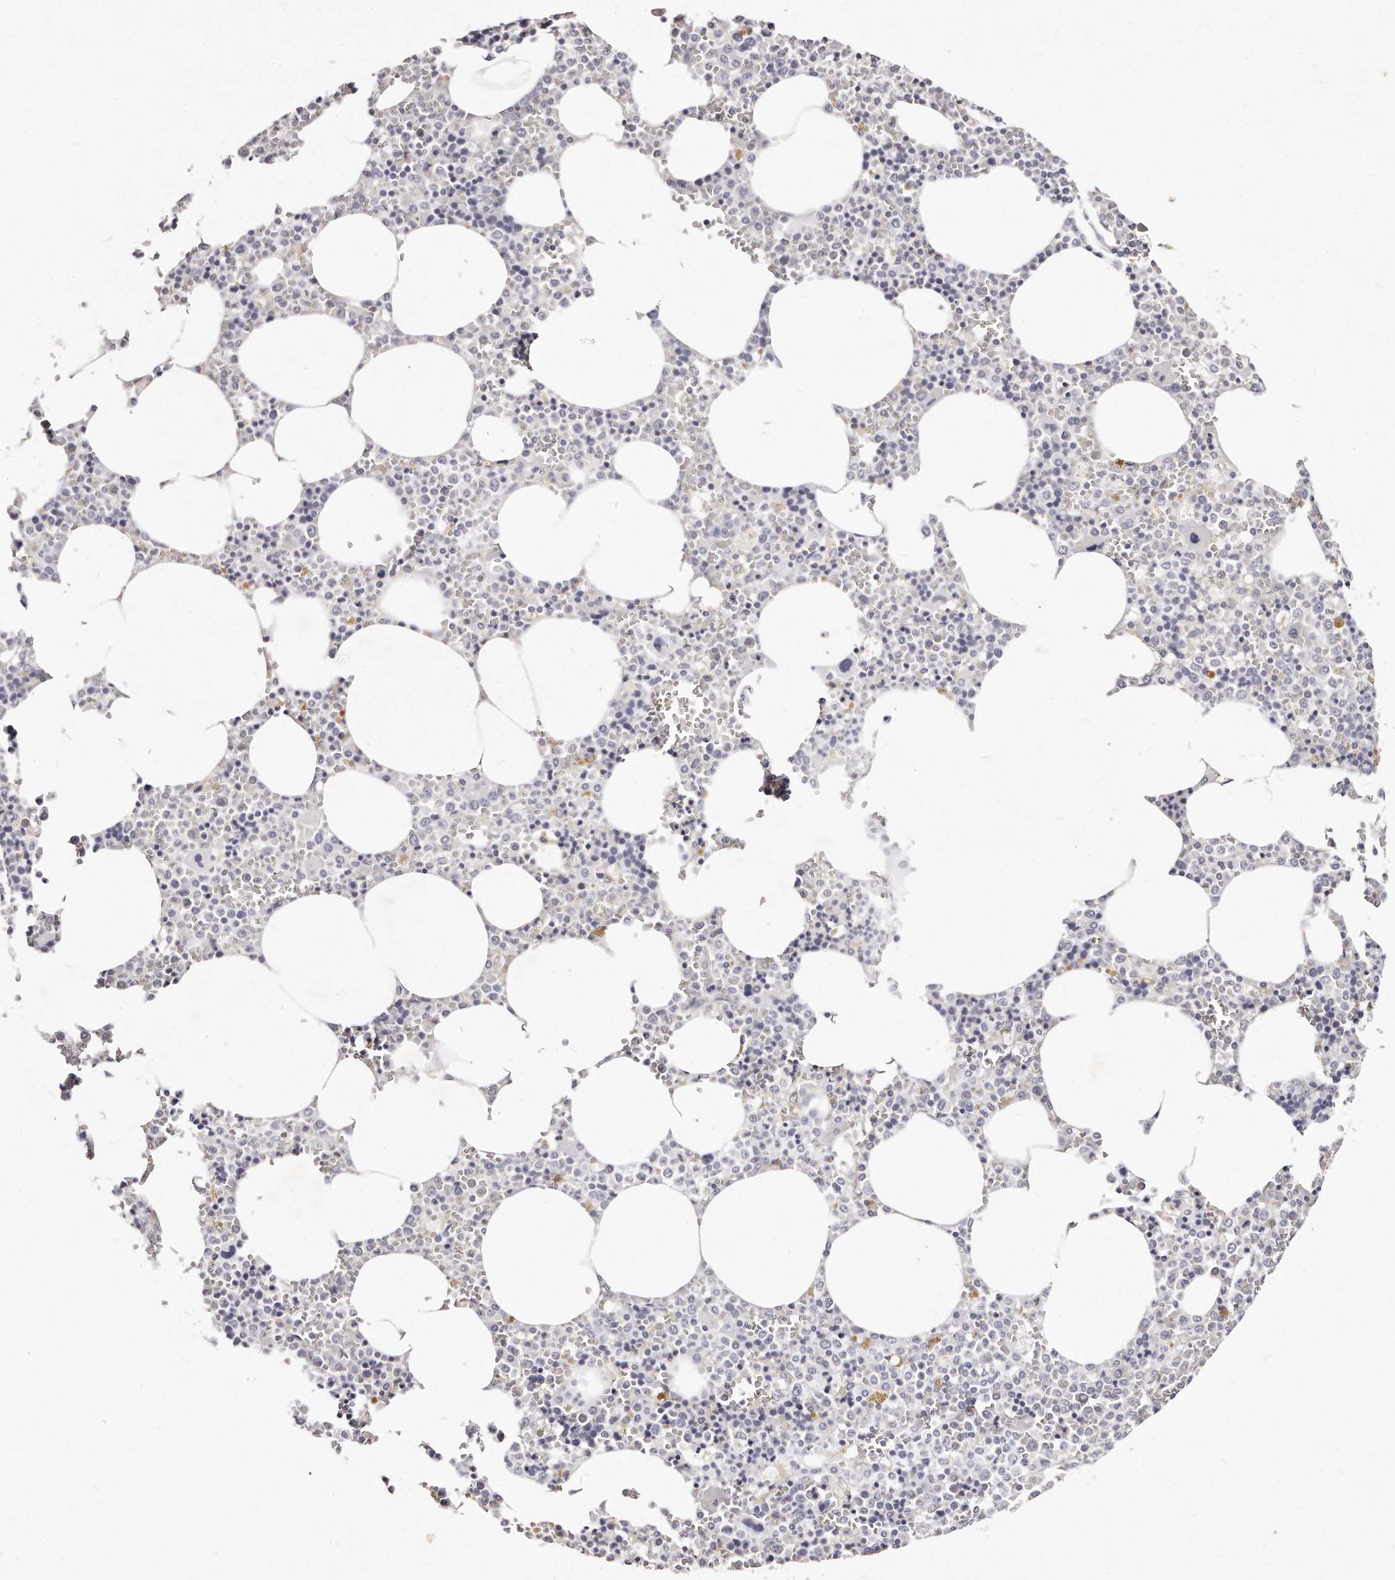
{"staining": {"intensity": "negative", "quantity": "none", "location": "none"}, "tissue": "bone marrow", "cell_type": "Hematopoietic cells", "image_type": "normal", "snomed": [{"axis": "morphology", "description": "Normal tissue, NOS"}, {"axis": "topography", "description": "Bone marrow"}], "caption": "Protein analysis of normal bone marrow reveals no significant positivity in hematopoietic cells.", "gene": "LMOD1", "patient": {"sex": "male", "age": 70}}